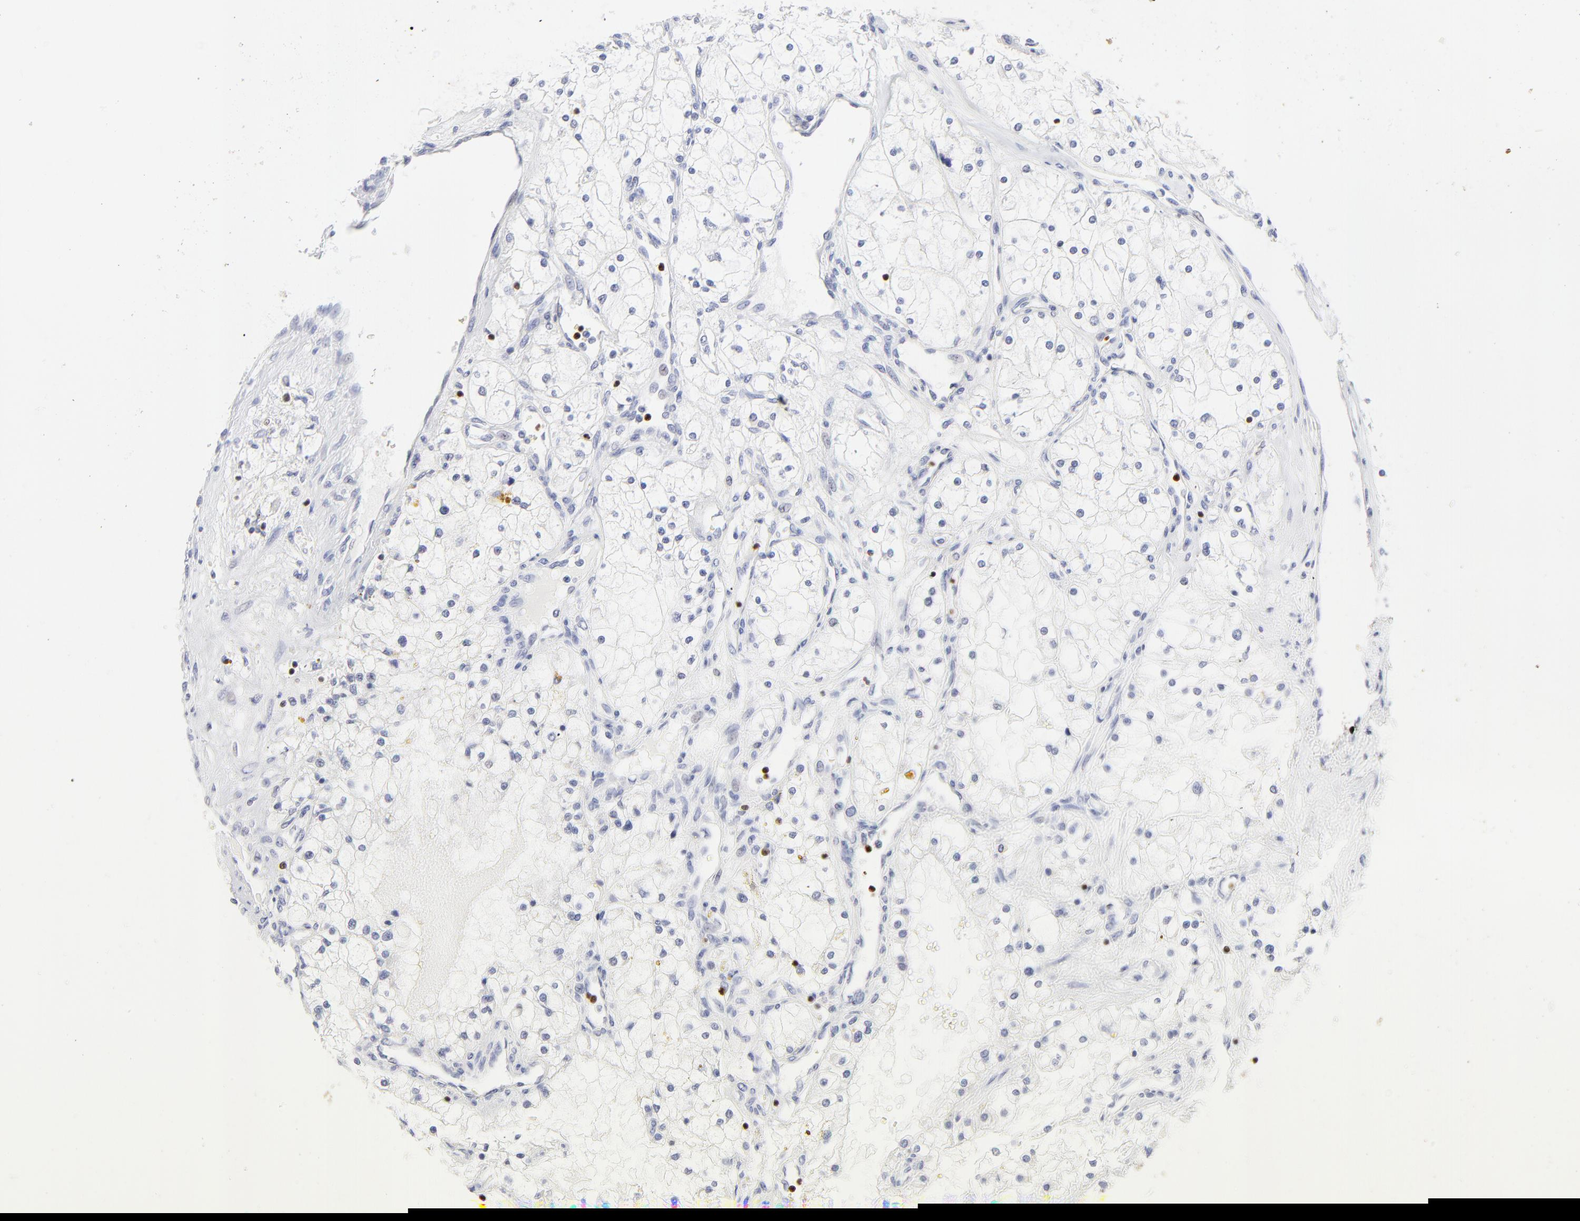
{"staining": {"intensity": "negative", "quantity": "none", "location": "none"}, "tissue": "renal cancer", "cell_type": "Tumor cells", "image_type": "cancer", "snomed": [{"axis": "morphology", "description": "Adenocarcinoma, NOS"}, {"axis": "topography", "description": "Kidney"}], "caption": "This is an immunohistochemistry (IHC) image of human renal cancer. There is no expression in tumor cells.", "gene": "ZAP70", "patient": {"sex": "male", "age": 61}}